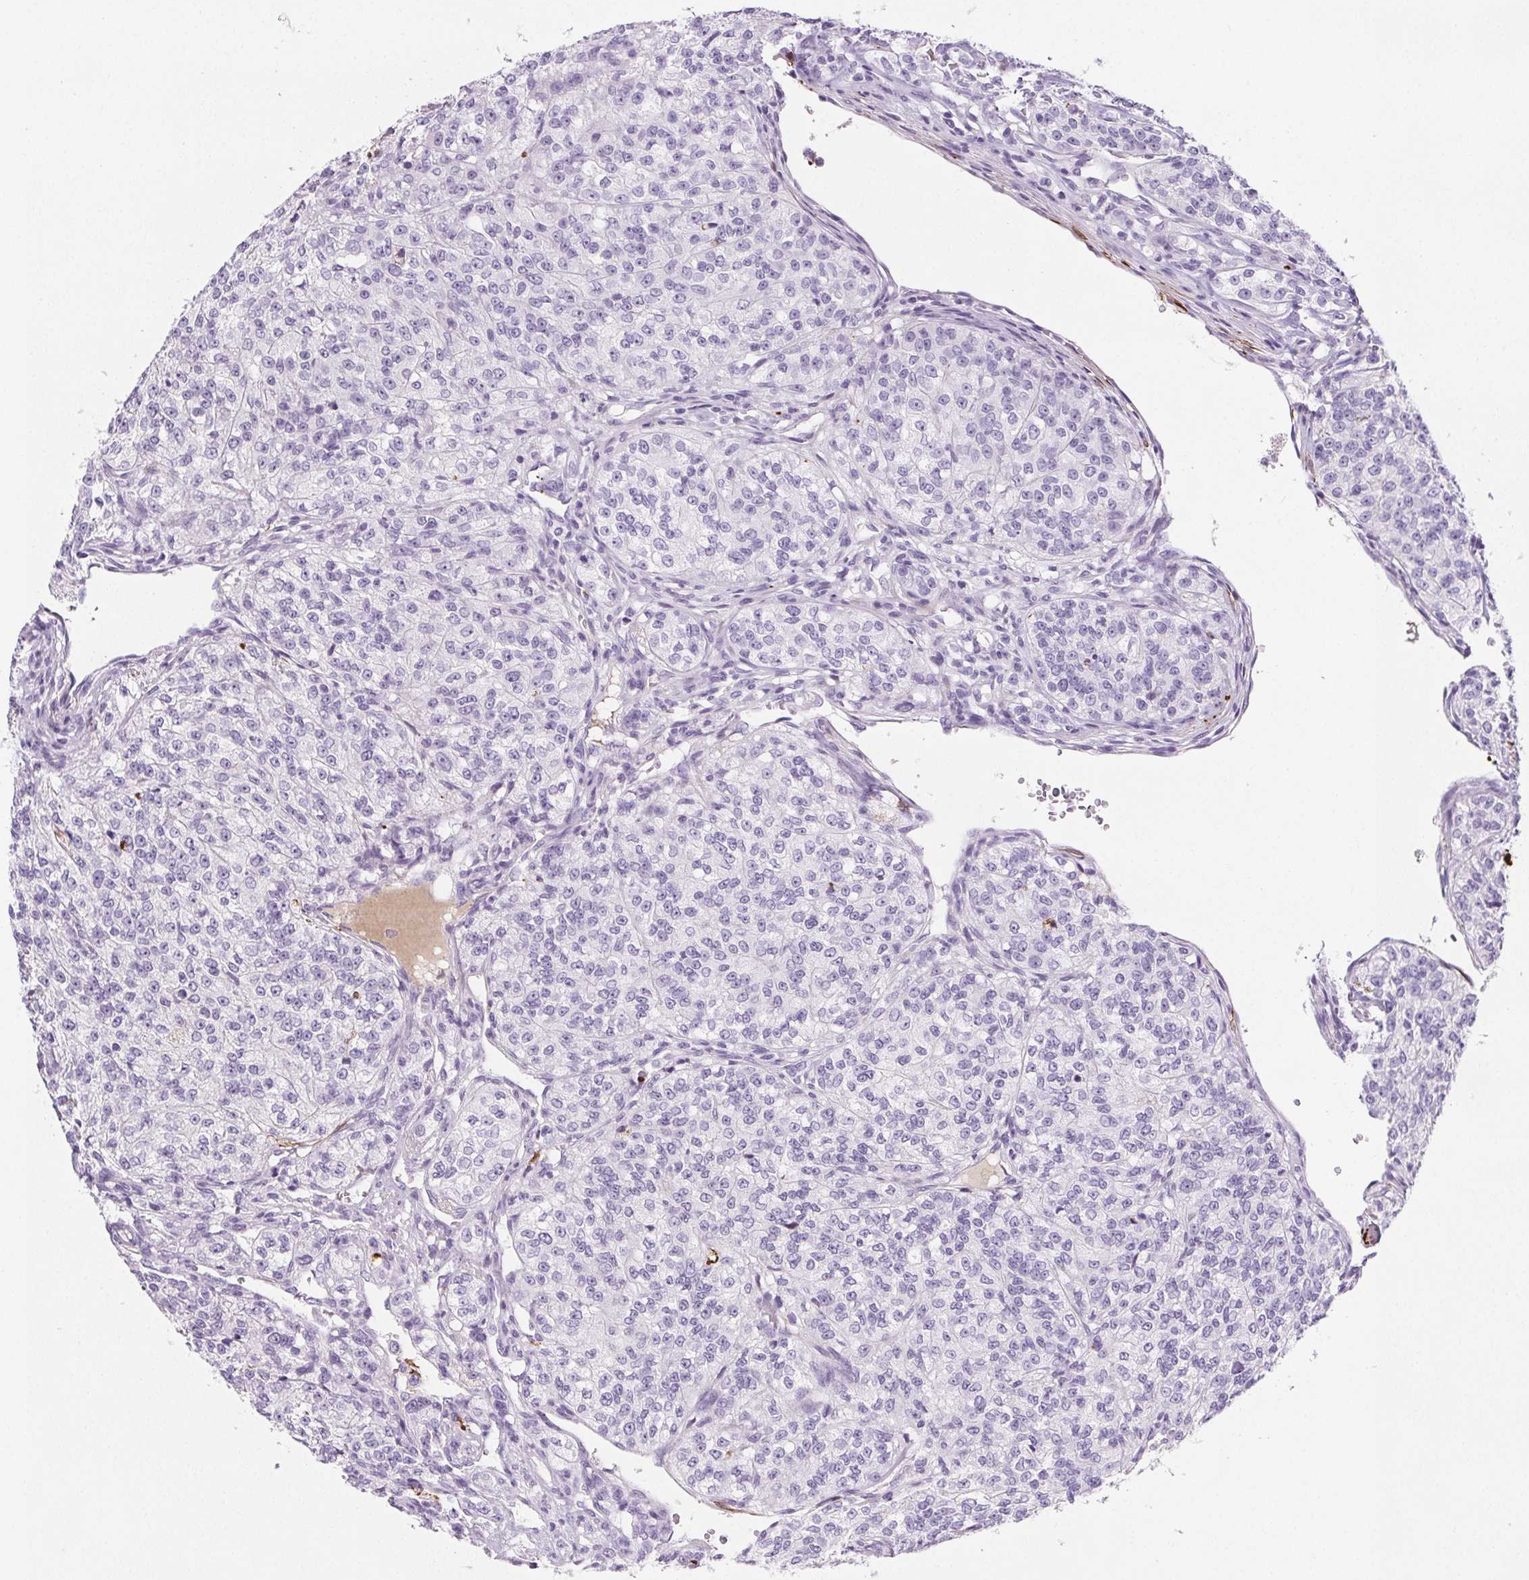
{"staining": {"intensity": "negative", "quantity": "none", "location": "none"}, "tissue": "renal cancer", "cell_type": "Tumor cells", "image_type": "cancer", "snomed": [{"axis": "morphology", "description": "Adenocarcinoma, NOS"}, {"axis": "topography", "description": "Kidney"}], "caption": "High magnification brightfield microscopy of renal adenocarcinoma stained with DAB (brown) and counterstained with hematoxylin (blue): tumor cells show no significant expression.", "gene": "VTN", "patient": {"sex": "female", "age": 63}}